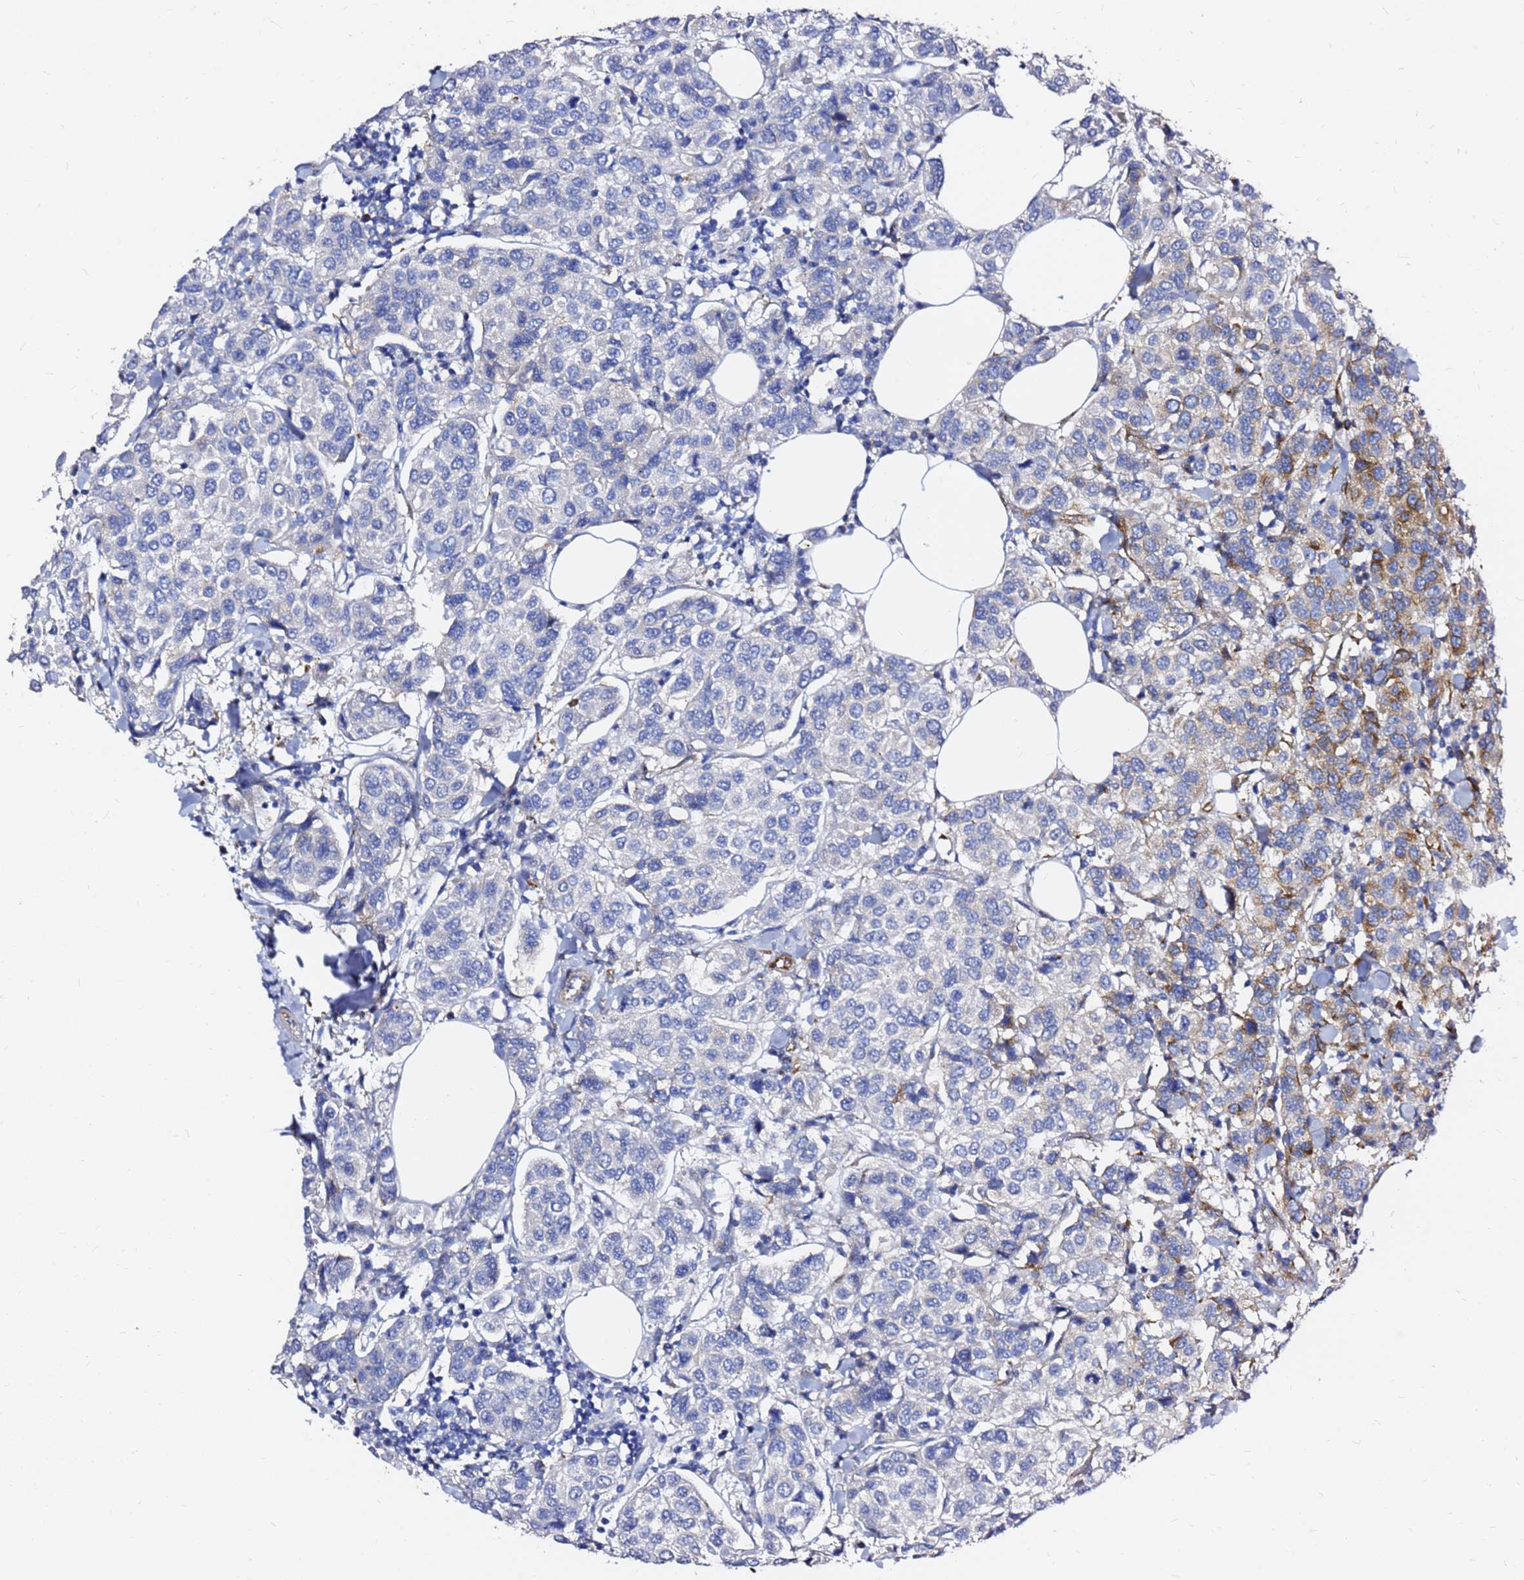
{"staining": {"intensity": "negative", "quantity": "none", "location": "none"}, "tissue": "breast cancer", "cell_type": "Tumor cells", "image_type": "cancer", "snomed": [{"axis": "morphology", "description": "Duct carcinoma"}, {"axis": "topography", "description": "Breast"}], "caption": "DAB (3,3'-diaminobenzidine) immunohistochemical staining of human breast infiltrating ductal carcinoma reveals no significant expression in tumor cells. (IHC, brightfield microscopy, high magnification).", "gene": "TUBA8", "patient": {"sex": "female", "age": 55}}